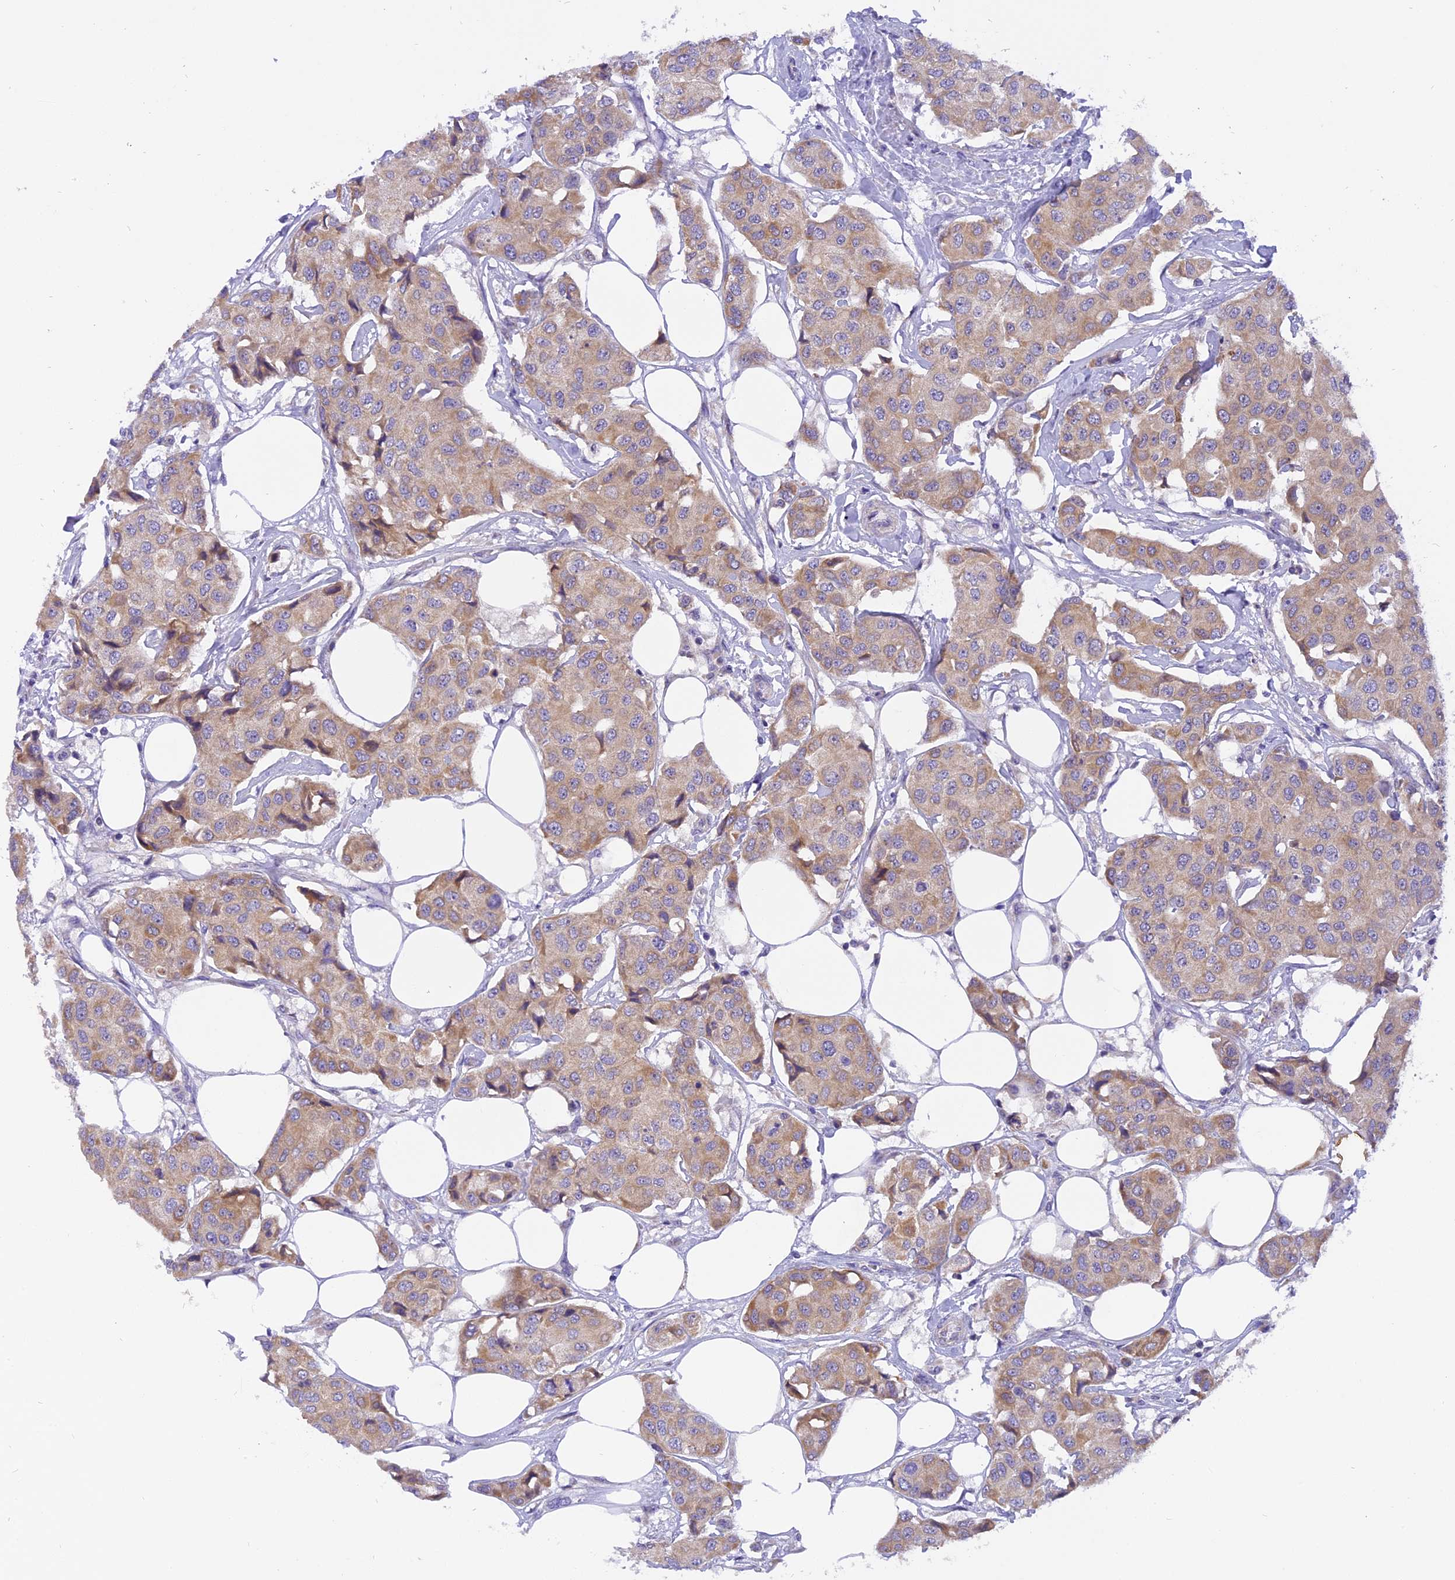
{"staining": {"intensity": "weak", "quantity": ">75%", "location": "cytoplasmic/membranous"}, "tissue": "breast cancer", "cell_type": "Tumor cells", "image_type": "cancer", "snomed": [{"axis": "morphology", "description": "Duct carcinoma"}, {"axis": "topography", "description": "Breast"}], "caption": "The image displays a brown stain indicating the presence of a protein in the cytoplasmic/membranous of tumor cells in breast cancer. The staining is performed using DAB brown chromogen to label protein expression. The nuclei are counter-stained blue using hematoxylin.", "gene": "TRIM3", "patient": {"sex": "female", "age": 80}}